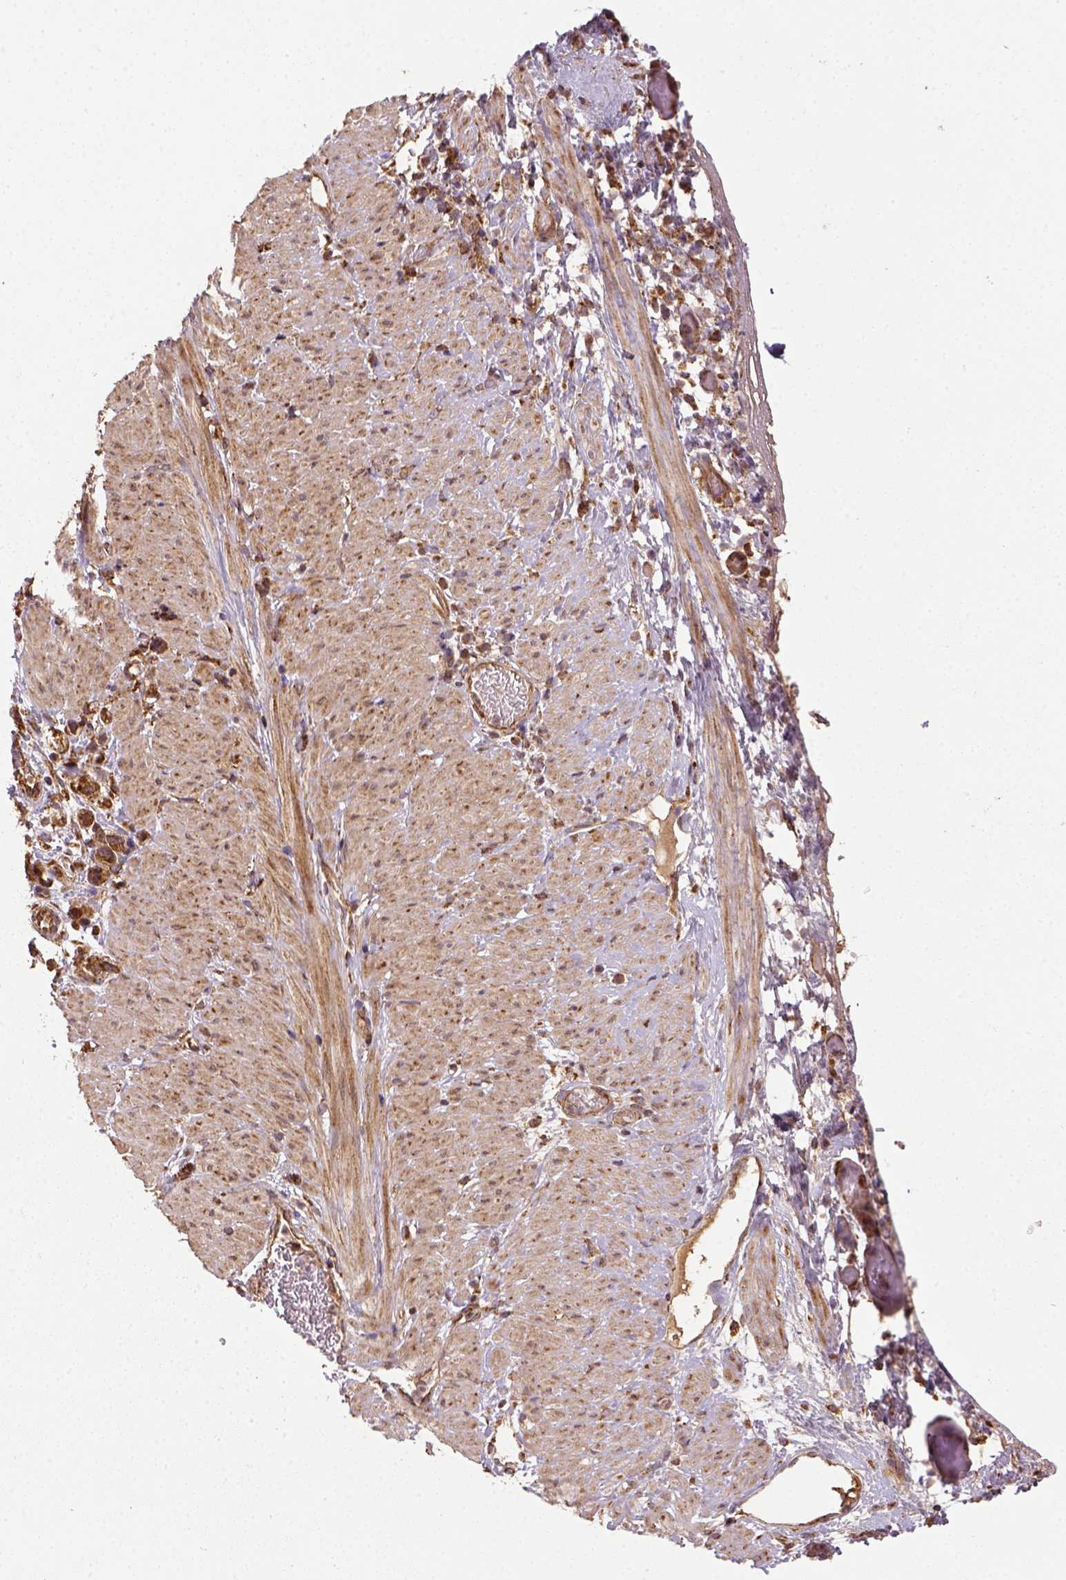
{"staining": {"intensity": "strong", "quantity": ">75%", "location": "cytoplasmic/membranous"}, "tissue": "stomach cancer", "cell_type": "Tumor cells", "image_type": "cancer", "snomed": [{"axis": "morphology", "description": "Adenocarcinoma, NOS"}, {"axis": "topography", "description": "Stomach"}], "caption": "Stomach adenocarcinoma stained with IHC displays strong cytoplasmic/membranous positivity in about >75% of tumor cells. The protein of interest is stained brown, and the nuclei are stained in blue (DAB (3,3'-diaminobenzidine) IHC with brightfield microscopy, high magnification).", "gene": "MAPK8IP3", "patient": {"sex": "female", "age": 59}}